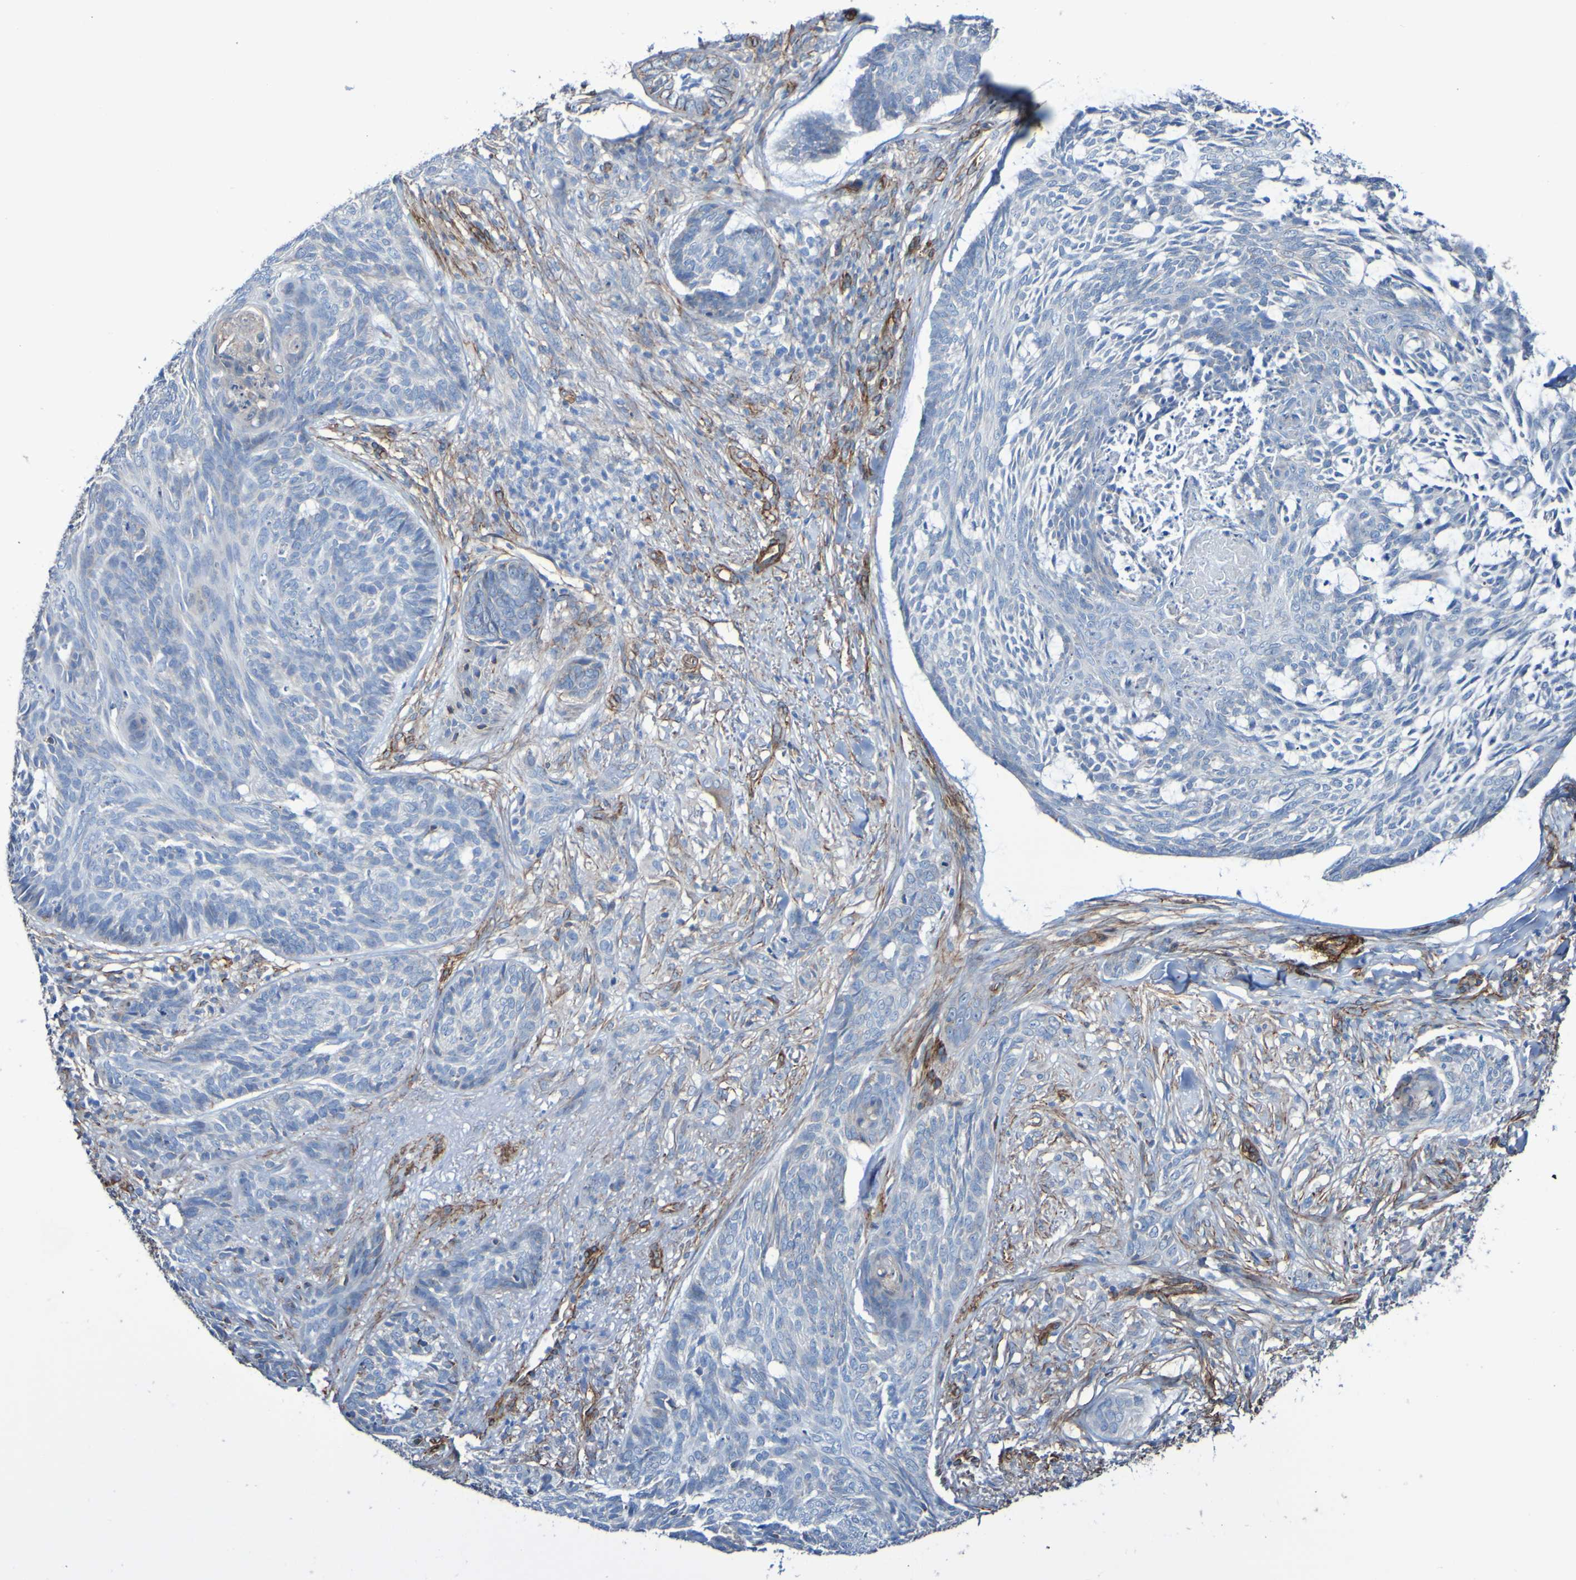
{"staining": {"intensity": "negative", "quantity": "none", "location": "none"}, "tissue": "skin cancer", "cell_type": "Tumor cells", "image_type": "cancer", "snomed": [{"axis": "morphology", "description": "Basal cell carcinoma"}, {"axis": "topography", "description": "Skin"}], "caption": "Immunohistochemistry of human basal cell carcinoma (skin) demonstrates no positivity in tumor cells.", "gene": "ELMOD3", "patient": {"sex": "male", "age": 43}}